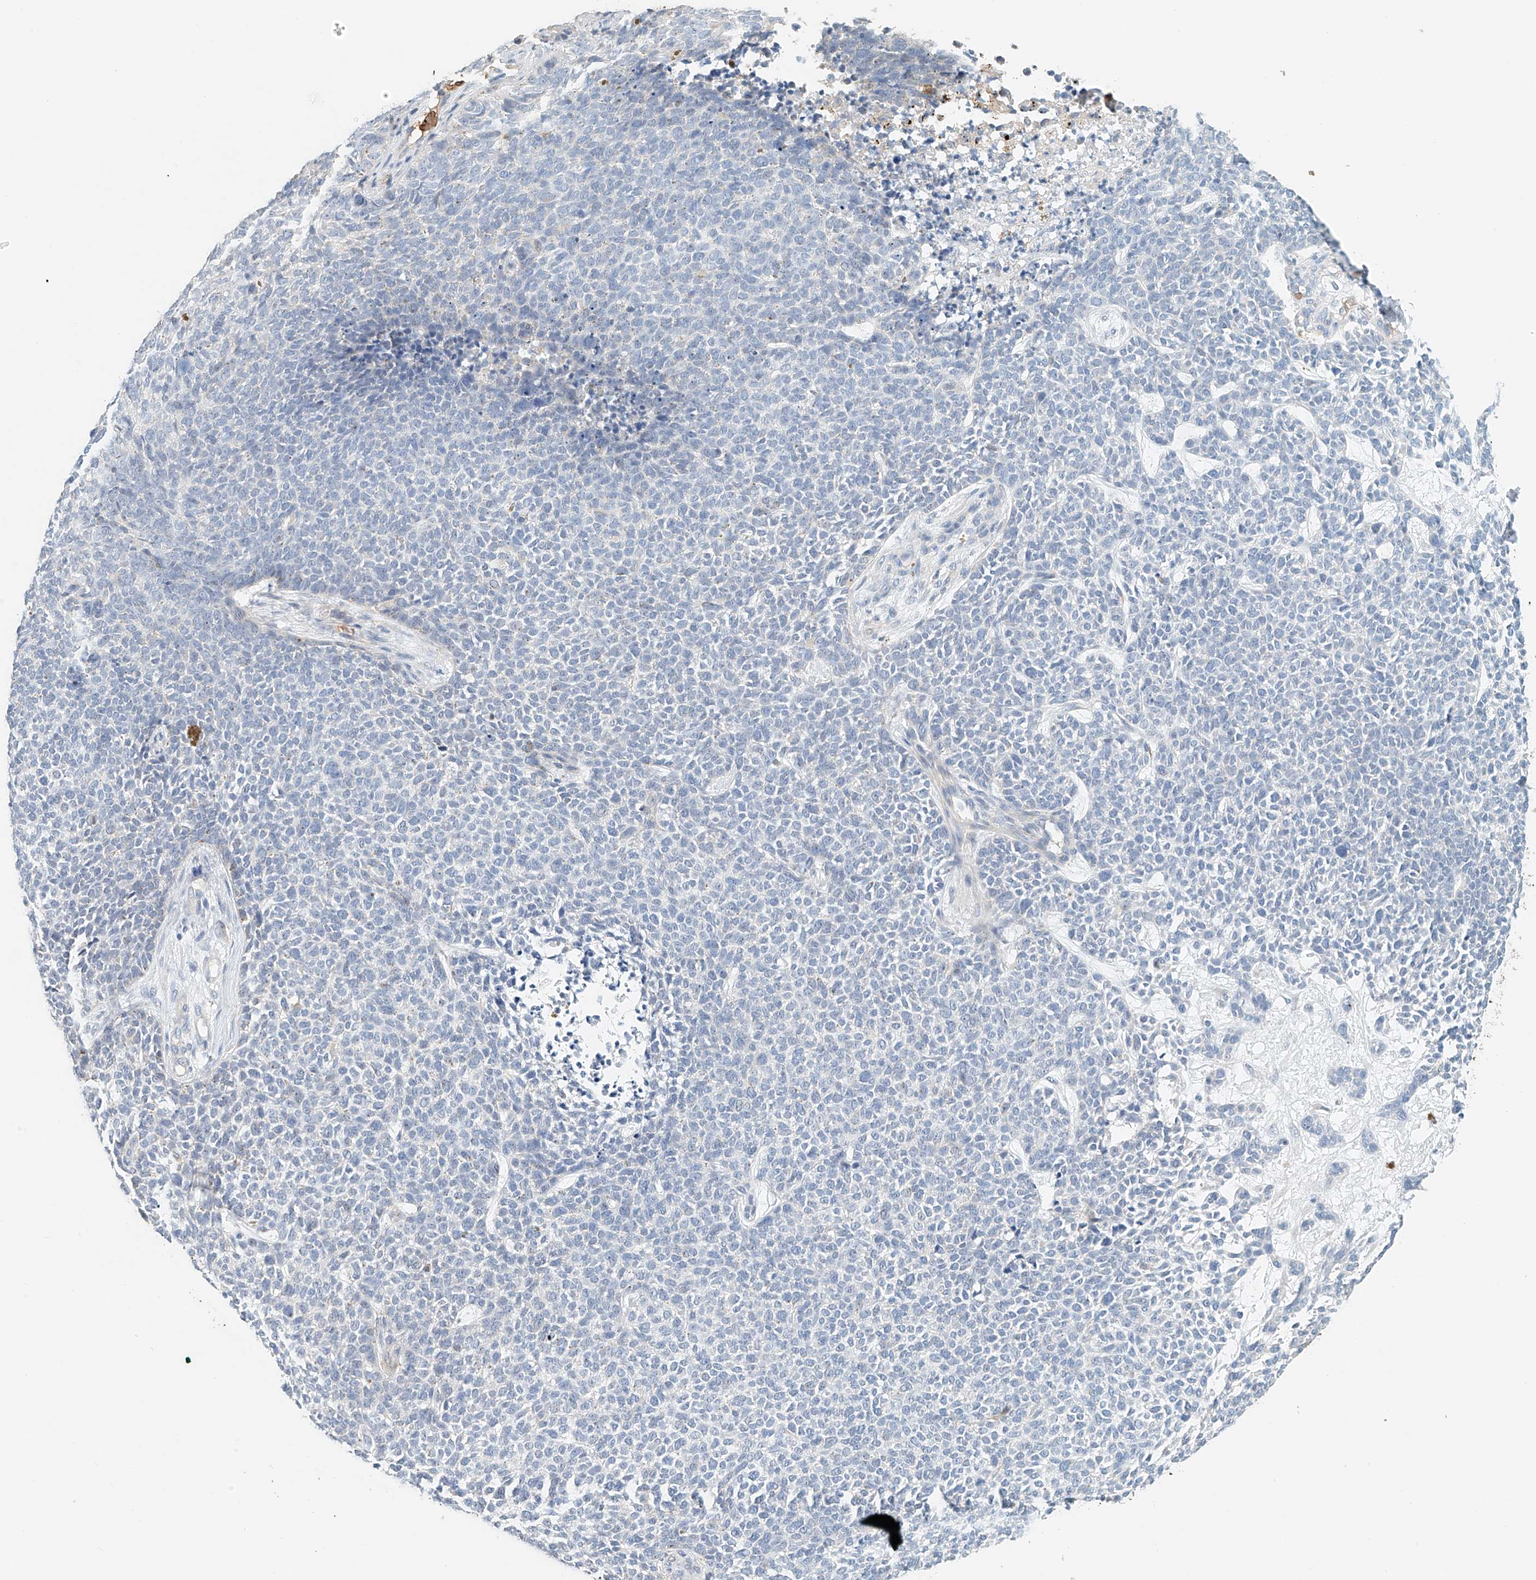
{"staining": {"intensity": "negative", "quantity": "none", "location": "none"}, "tissue": "skin cancer", "cell_type": "Tumor cells", "image_type": "cancer", "snomed": [{"axis": "morphology", "description": "Basal cell carcinoma"}, {"axis": "topography", "description": "Skin"}], "caption": "This photomicrograph is of skin cancer stained with IHC to label a protein in brown with the nuclei are counter-stained blue. There is no expression in tumor cells.", "gene": "RCAN3", "patient": {"sex": "female", "age": 84}}